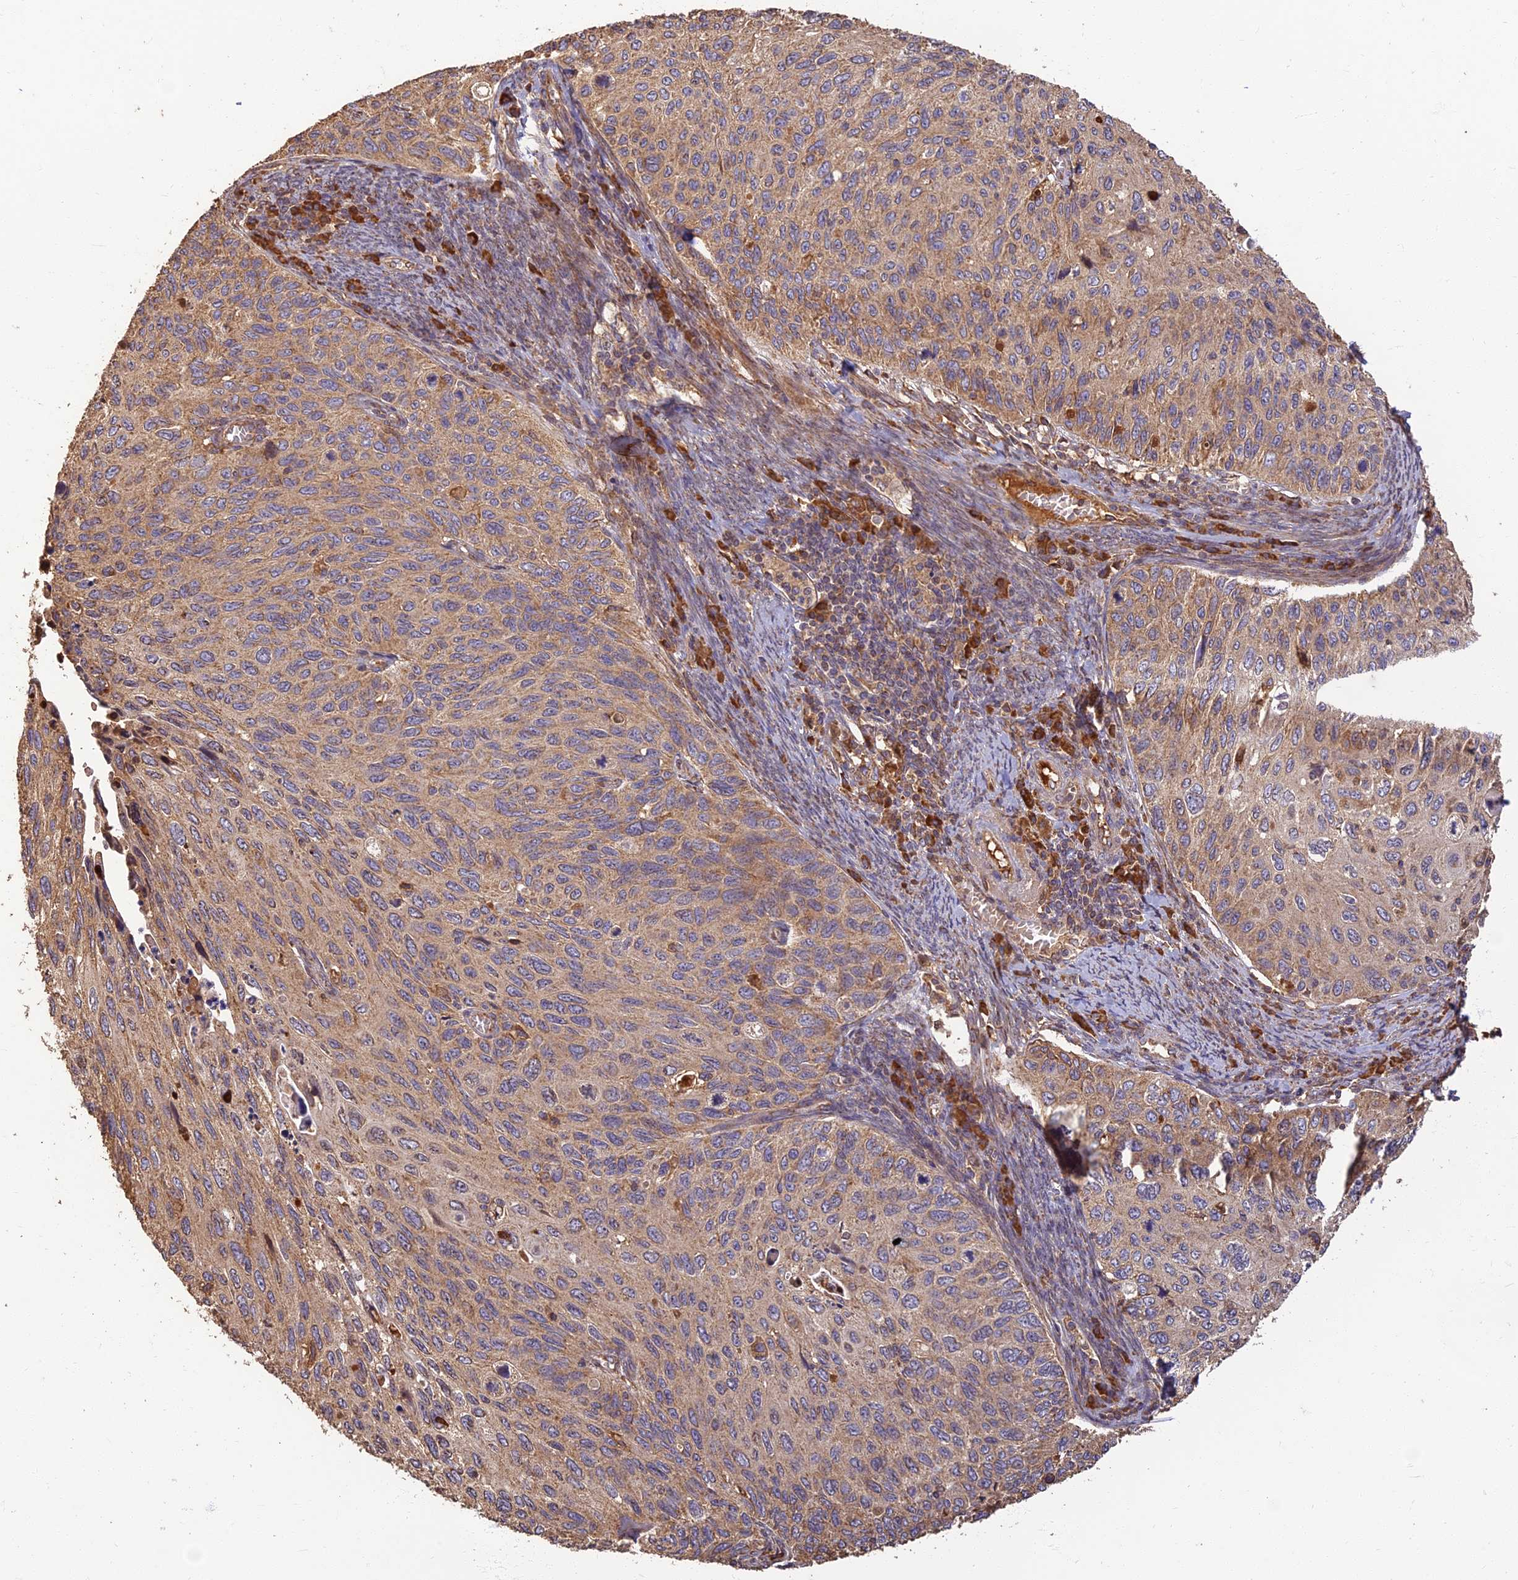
{"staining": {"intensity": "weak", "quantity": "25%-75%", "location": "cytoplasmic/membranous"}, "tissue": "cervical cancer", "cell_type": "Tumor cells", "image_type": "cancer", "snomed": [{"axis": "morphology", "description": "Squamous cell carcinoma, NOS"}, {"axis": "topography", "description": "Cervix"}], "caption": "There is low levels of weak cytoplasmic/membranous positivity in tumor cells of cervical cancer (squamous cell carcinoma), as demonstrated by immunohistochemical staining (brown color).", "gene": "CORO1C", "patient": {"sex": "female", "age": 70}}